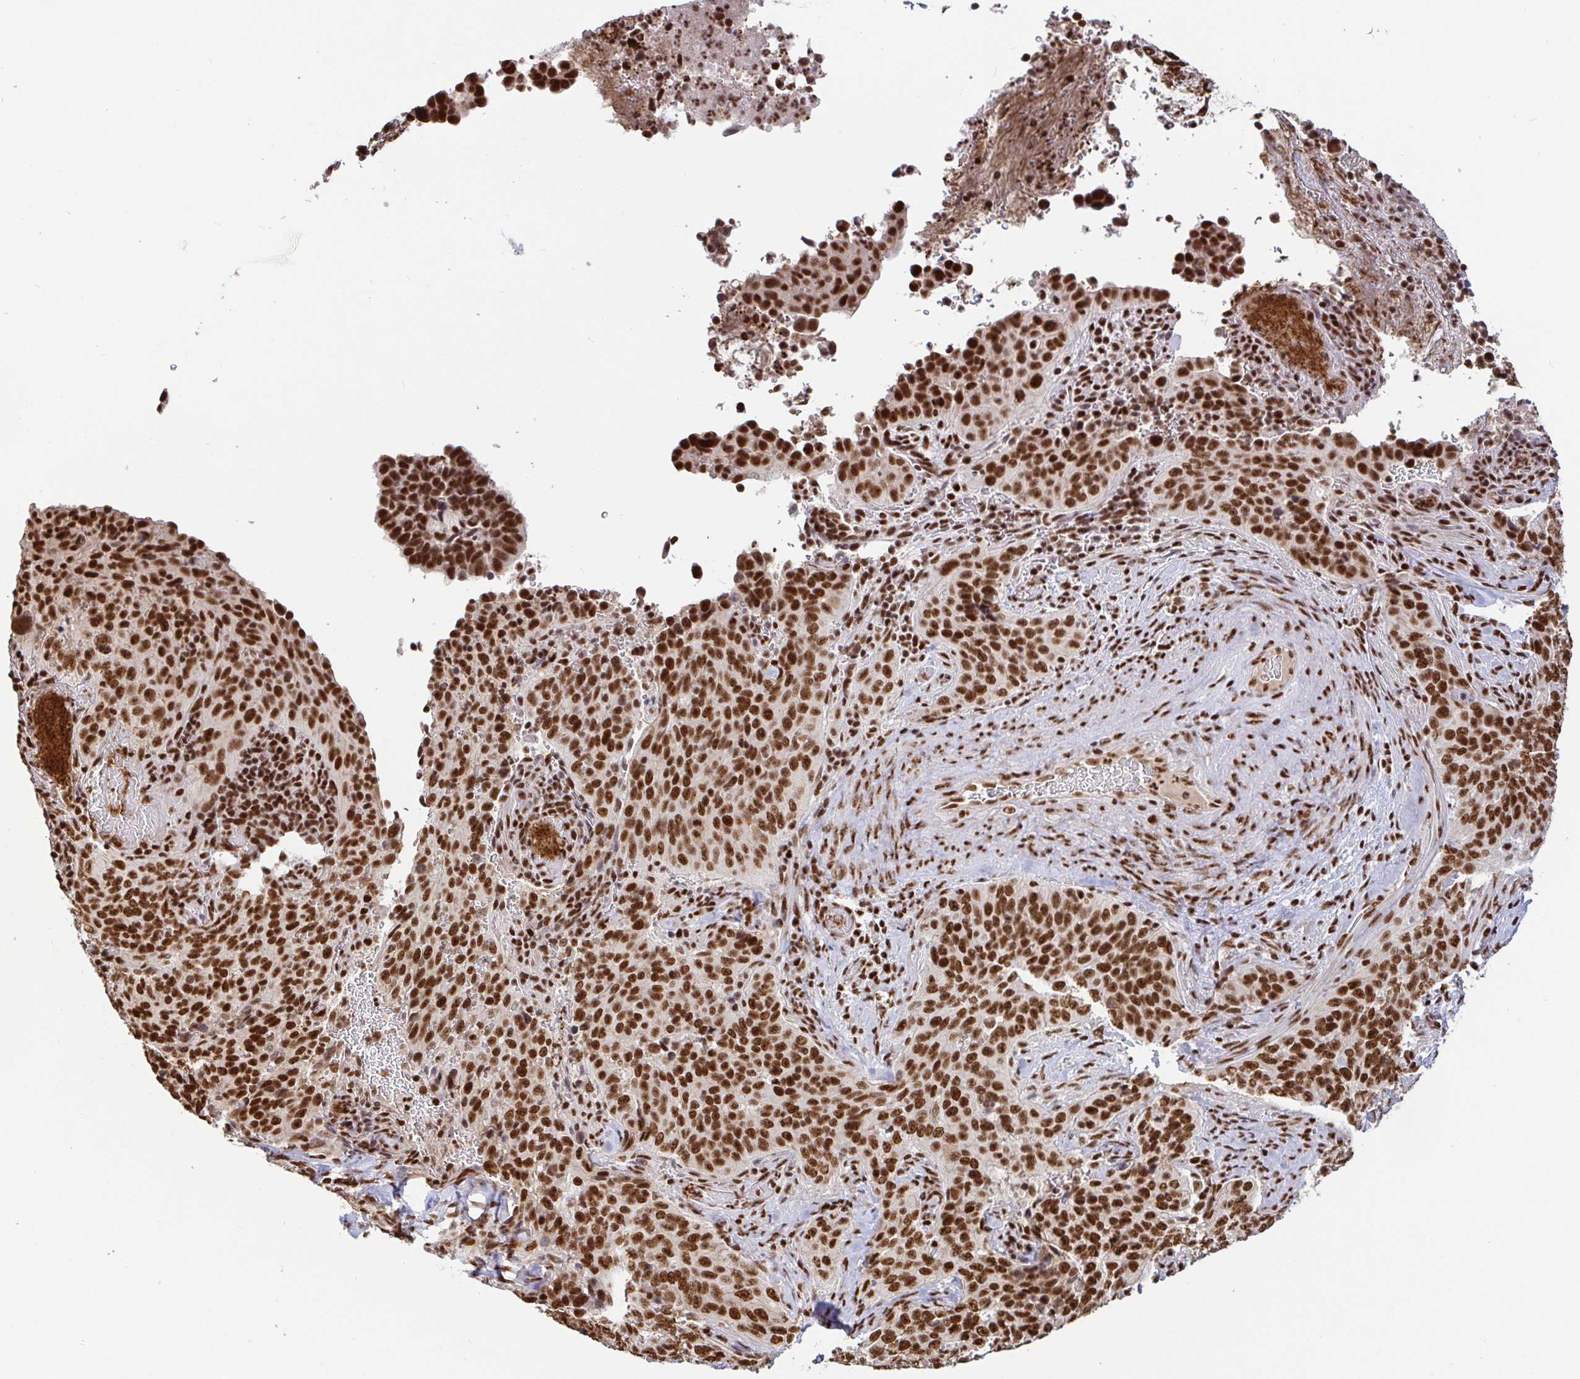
{"staining": {"intensity": "strong", "quantity": ">75%", "location": "nuclear"}, "tissue": "cervical cancer", "cell_type": "Tumor cells", "image_type": "cancer", "snomed": [{"axis": "morphology", "description": "Squamous cell carcinoma, NOS"}, {"axis": "topography", "description": "Cervix"}], "caption": "Cervical cancer (squamous cell carcinoma) stained with a brown dye reveals strong nuclear positive expression in approximately >75% of tumor cells.", "gene": "SP3", "patient": {"sex": "female", "age": 38}}